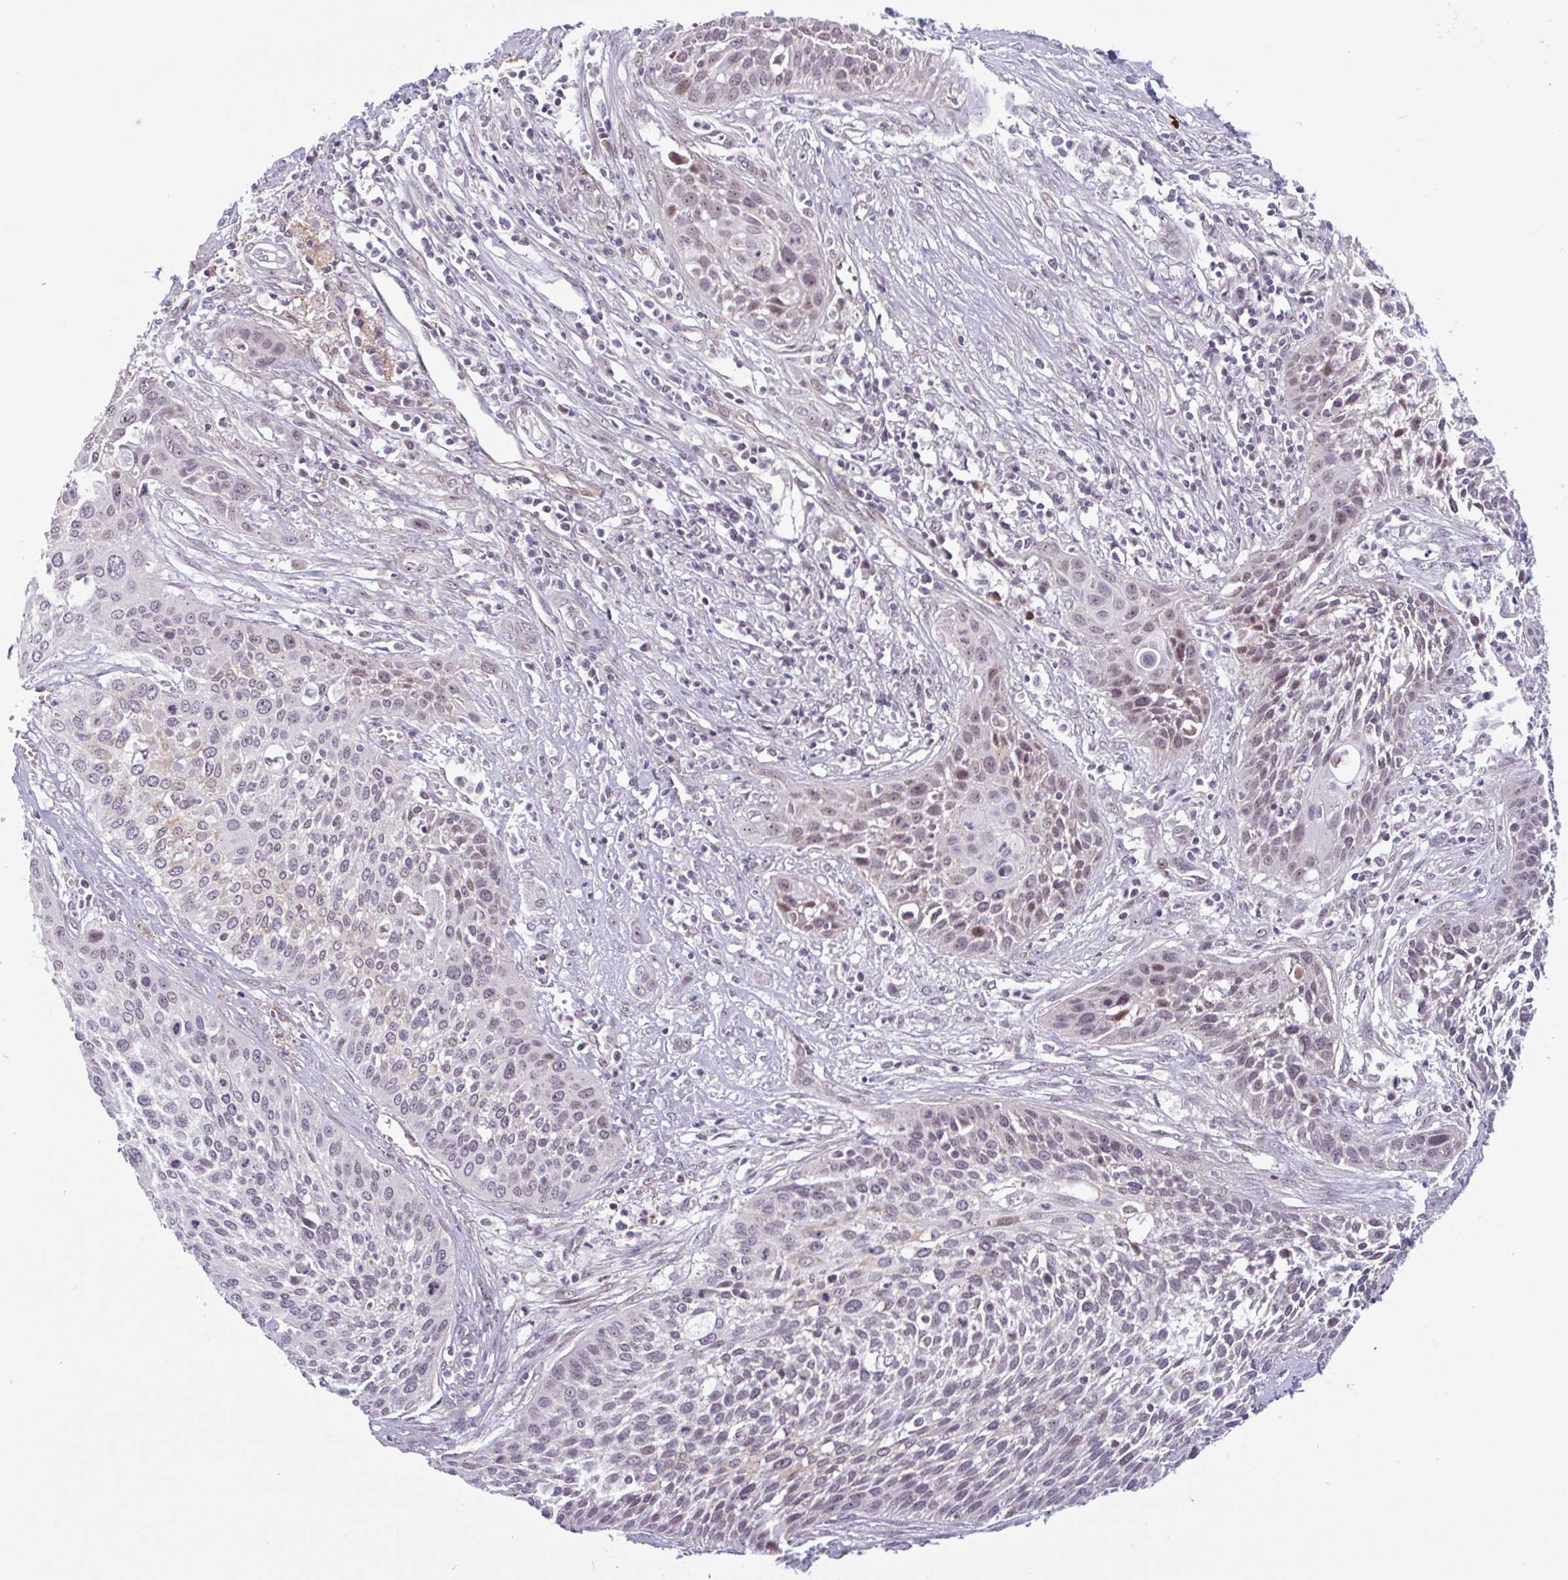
{"staining": {"intensity": "weak", "quantity": "25%-75%", "location": "nuclear"}, "tissue": "cervical cancer", "cell_type": "Tumor cells", "image_type": "cancer", "snomed": [{"axis": "morphology", "description": "Squamous cell carcinoma, NOS"}, {"axis": "topography", "description": "Cervix"}], "caption": "IHC image of neoplastic tissue: human cervical cancer stained using immunohistochemistry (IHC) shows low levels of weak protein expression localized specifically in the nuclear of tumor cells, appearing as a nuclear brown color.", "gene": "TMEM119", "patient": {"sex": "female", "age": 34}}